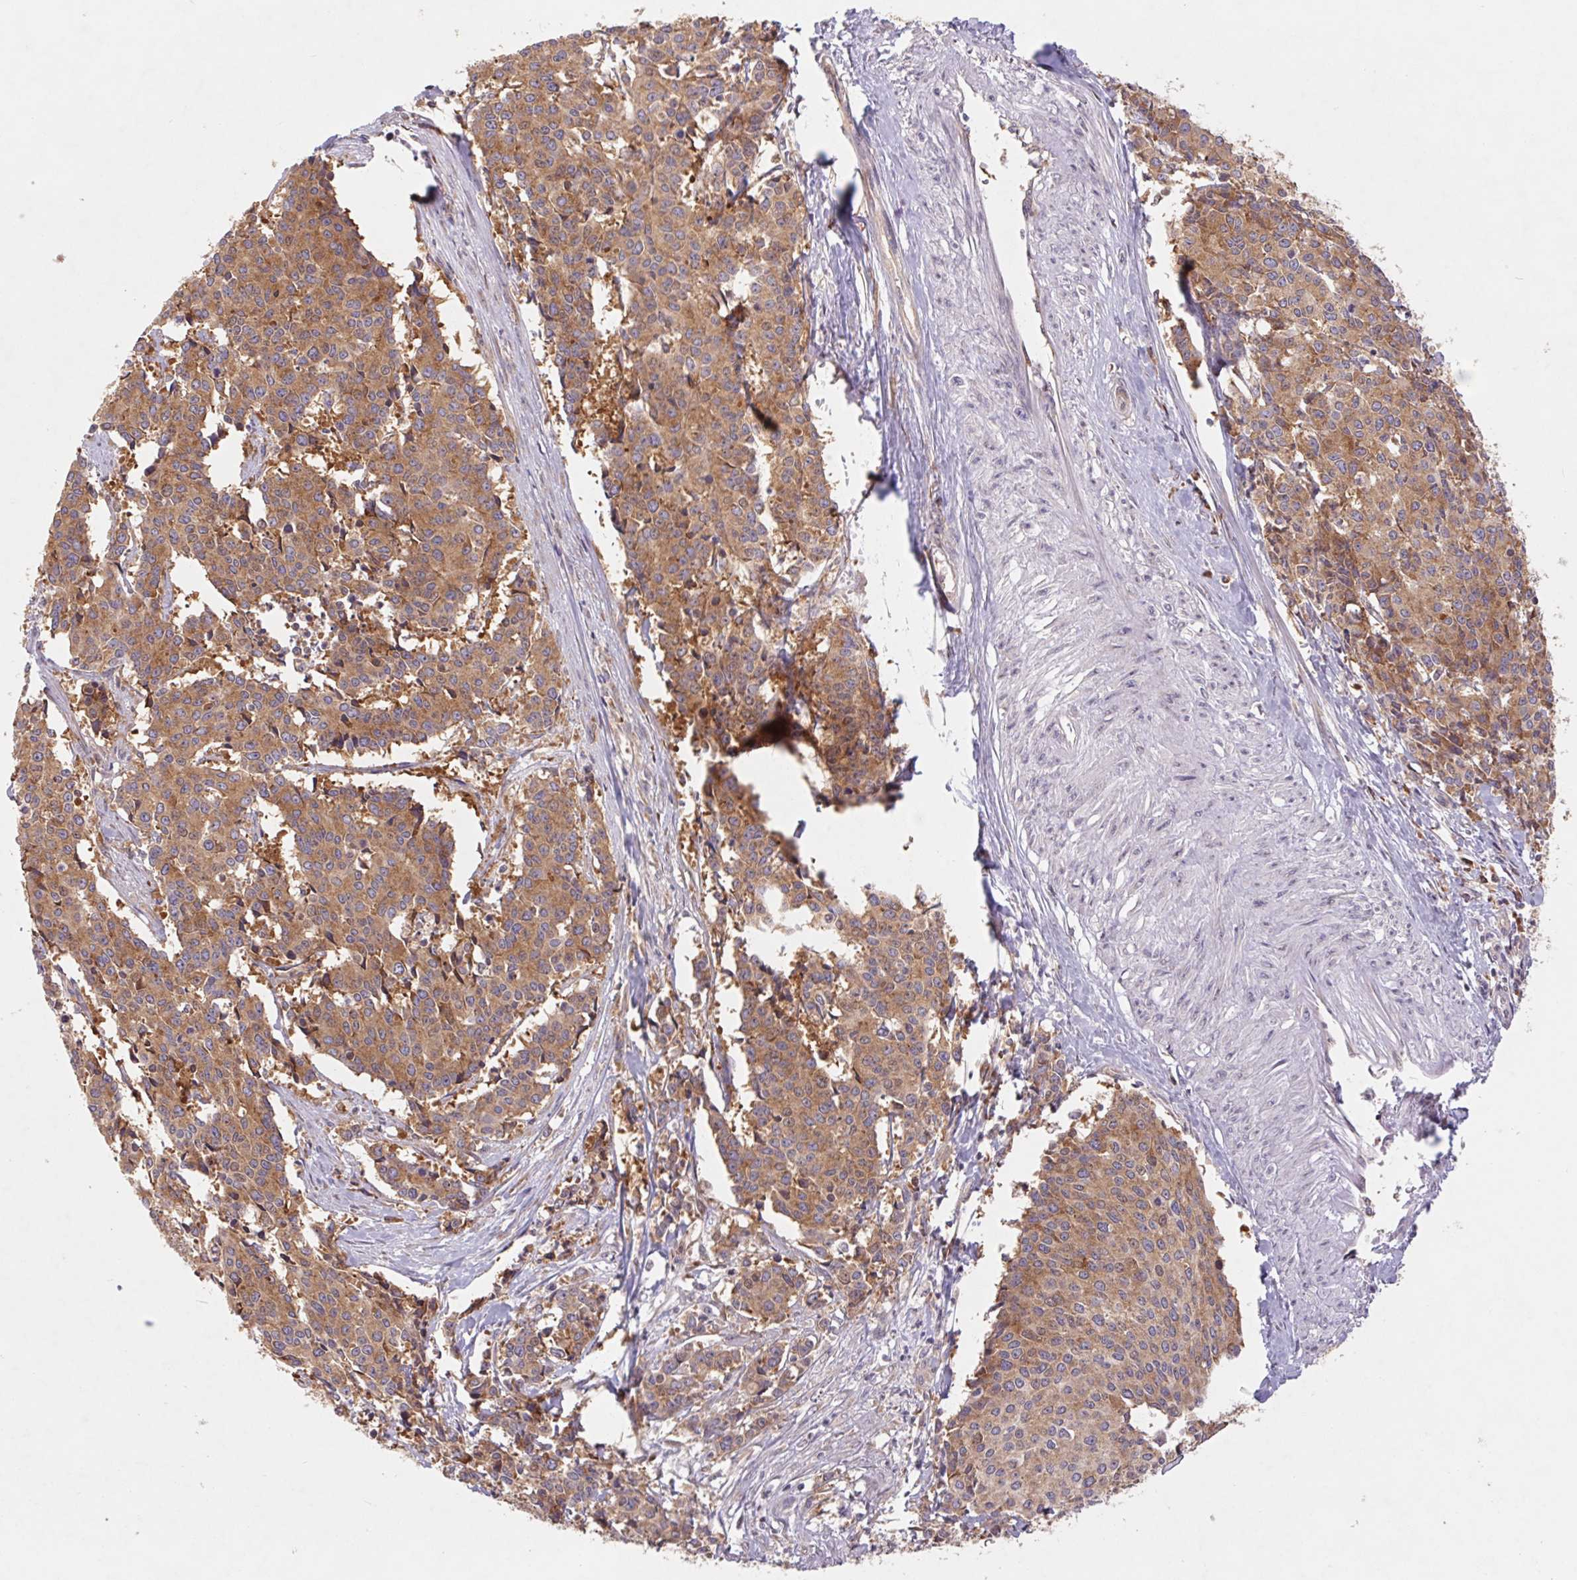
{"staining": {"intensity": "moderate", "quantity": ">75%", "location": "cytoplasmic/membranous"}, "tissue": "cervical cancer", "cell_type": "Tumor cells", "image_type": "cancer", "snomed": [{"axis": "morphology", "description": "Squamous cell carcinoma, NOS"}, {"axis": "topography", "description": "Cervix"}], "caption": "This micrograph exhibits IHC staining of human cervical cancer (squamous cell carcinoma), with medium moderate cytoplasmic/membranous positivity in about >75% of tumor cells.", "gene": "RPL27A", "patient": {"sex": "female", "age": 28}}